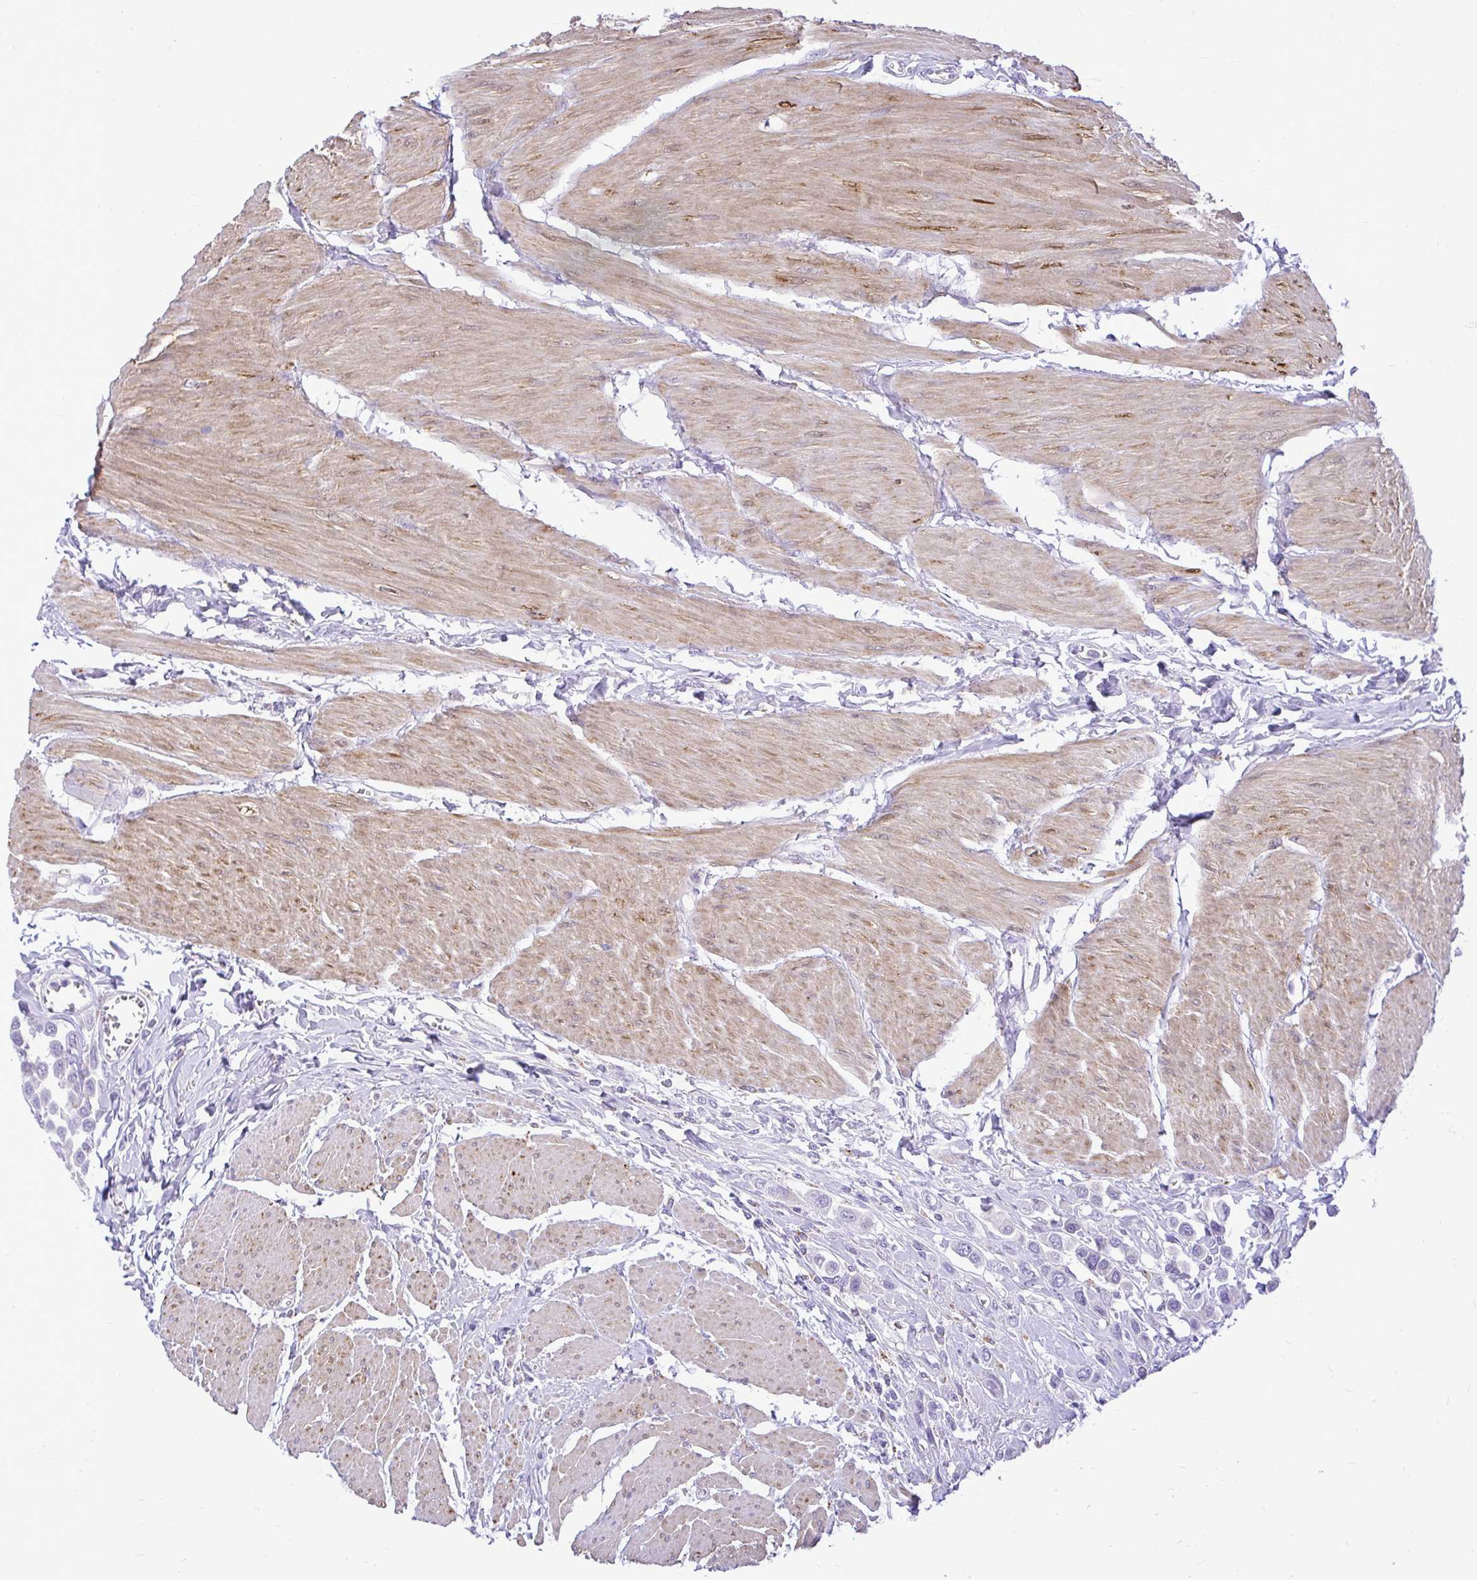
{"staining": {"intensity": "negative", "quantity": "none", "location": "none"}, "tissue": "urothelial cancer", "cell_type": "Tumor cells", "image_type": "cancer", "snomed": [{"axis": "morphology", "description": "Urothelial carcinoma, High grade"}, {"axis": "topography", "description": "Urinary bladder"}], "caption": "An immunohistochemistry photomicrograph of urothelial cancer is shown. There is no staining in tumor cells of urothelial cancer.", "gene": "PKN3", "patient": {"sex": "male", "age": 50}}